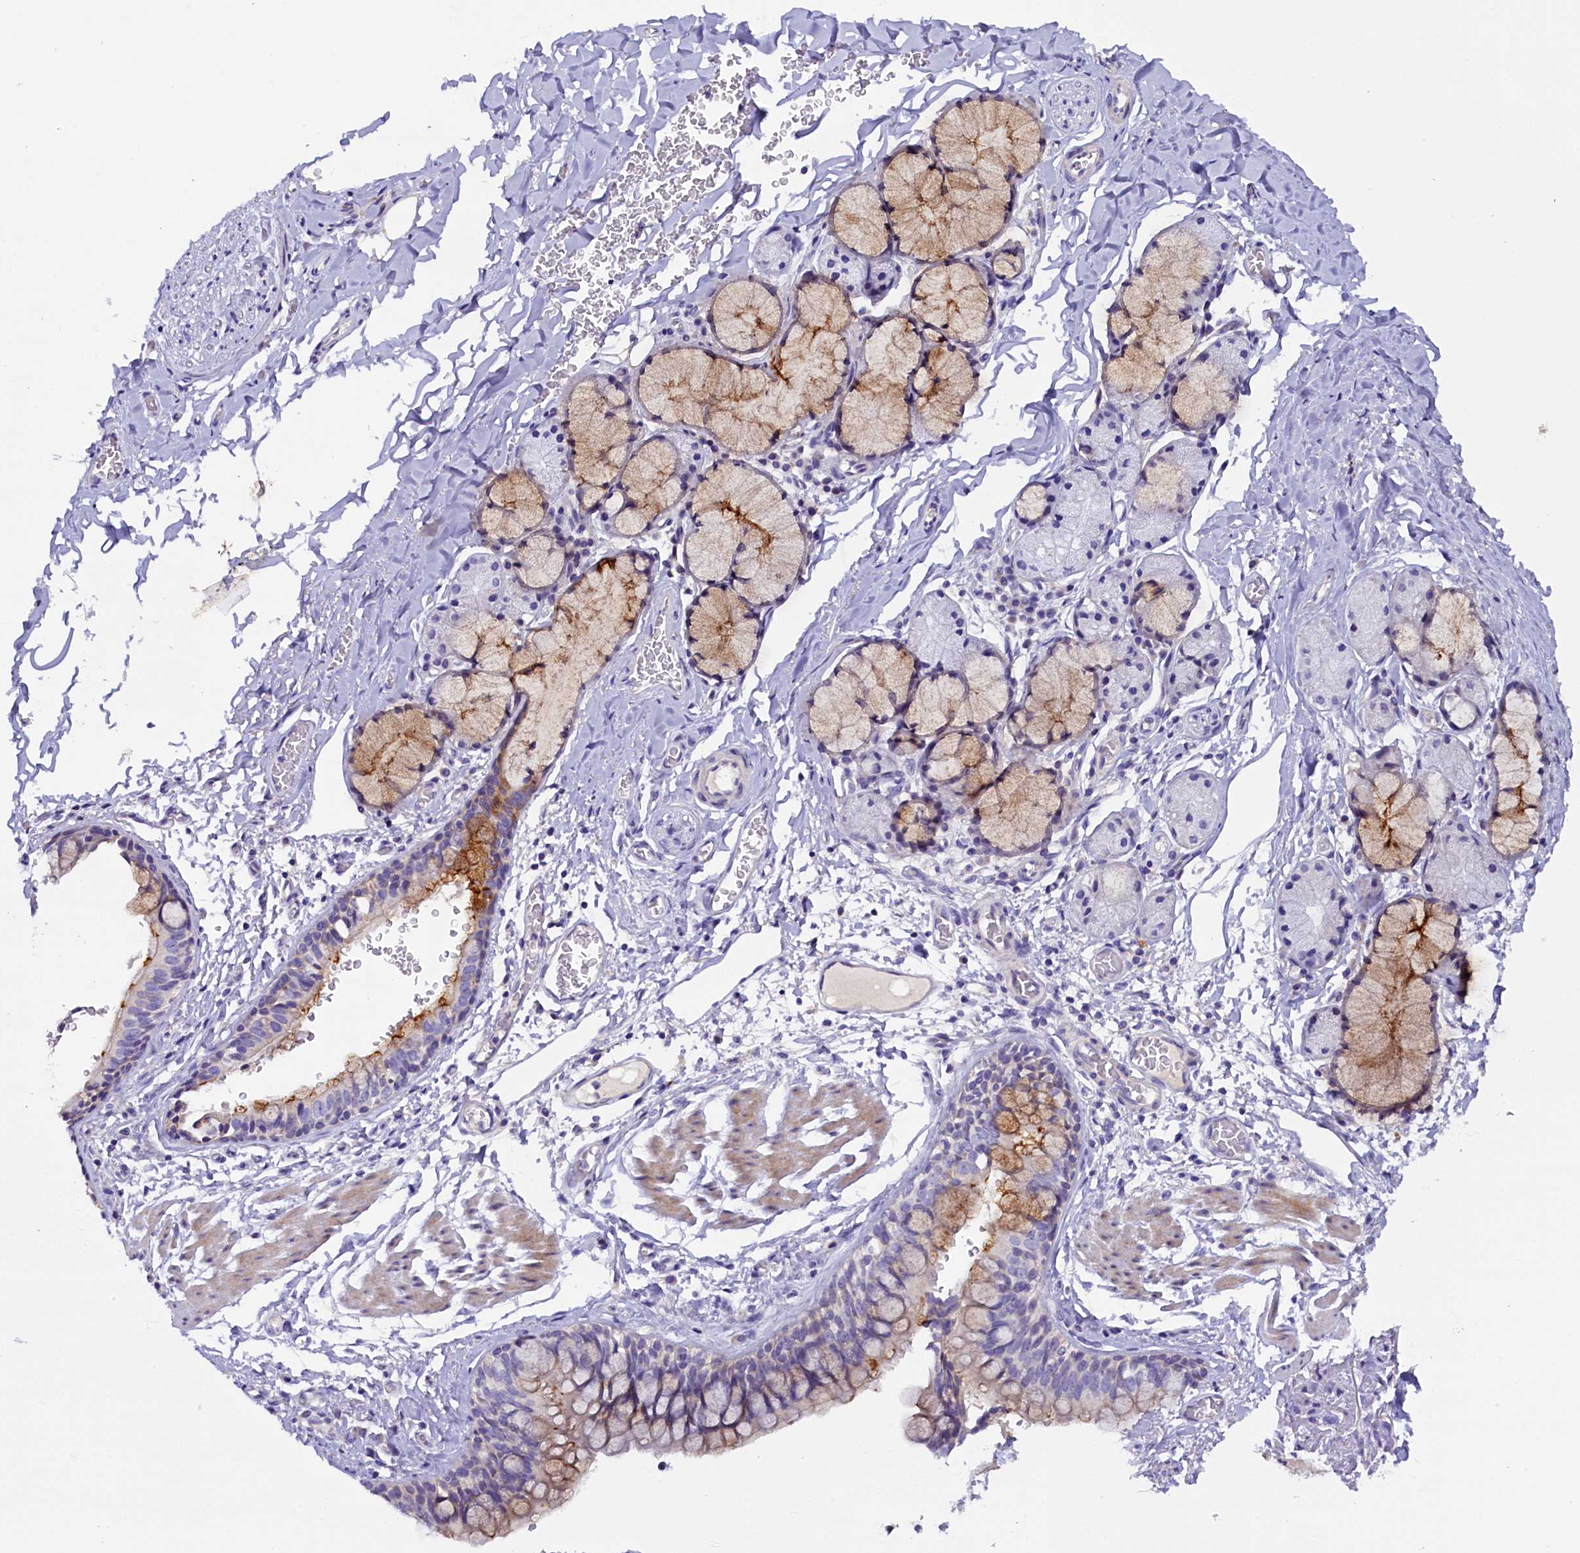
{"staining": {"intensity": "moderate", "quantity": "25%-75%", "location": "cytoplasmic/membranous"}, "tissue": "bronchus", "cell_type": "Respiratory epithelial cells", "image_type": "normal", "snomed": [{"axis": "morphology", "description": "Normal tissue, NOS"}, {"axis": "topography", "description": "Cartilage tissue"}, {"axis": "topography", "description": "Bronchus"}], "caption": "Immunohistochemistry (DAB (3,3'-diaminobenzidine)) staining of normal human bronchus exhibits moderate cytoplasmic/membranous protein staining in about 25%-75% of respiratory epithelial cells.", "gene": "RTTN", "patient": {"sex": "female", "age": 36}}